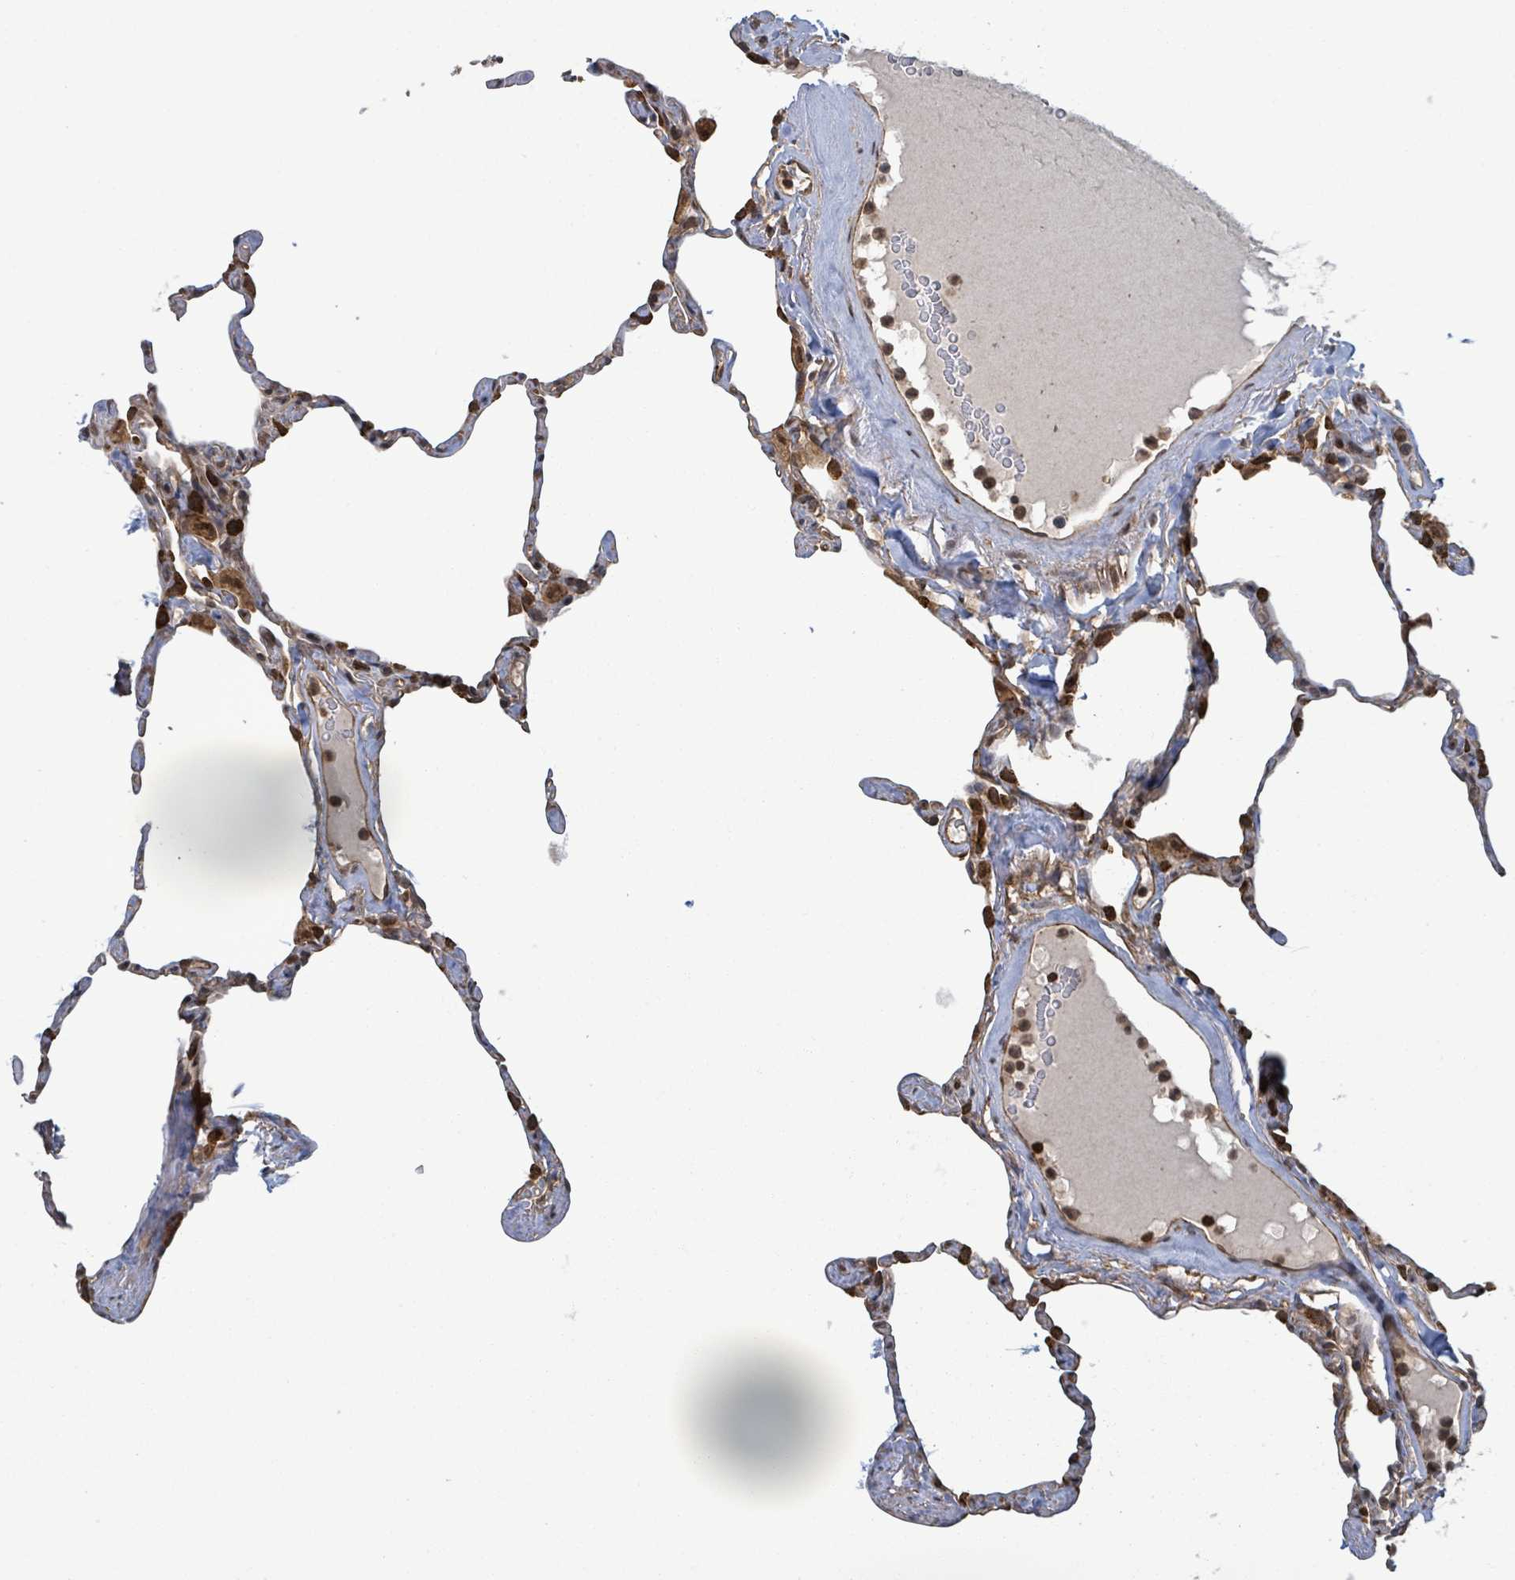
{"staining": {"intensity": "strong", "quantity": "25%-75%", "location": "cytoplasmic/membranous"}, "tissue": "lung", "cell_type": "Alveolar cells", "image_type": "normal", "snomed": [{"axis": "morphology", "description": "Normal tissue, NOS"}, {"axis": "topography", "description": "Lung"}], "caption": "Immunohistochemical staining of unremarkable lung reveals 25%-75% levels of strong cytoplasmic/membranous protein positivity in approximately 25%-75% of alveolar cells. (Brightfield microscopy of DAB IHC at high magnification).", "gene": "ENSG00000256500", "patient": {"sex": "male", "age": 65}}